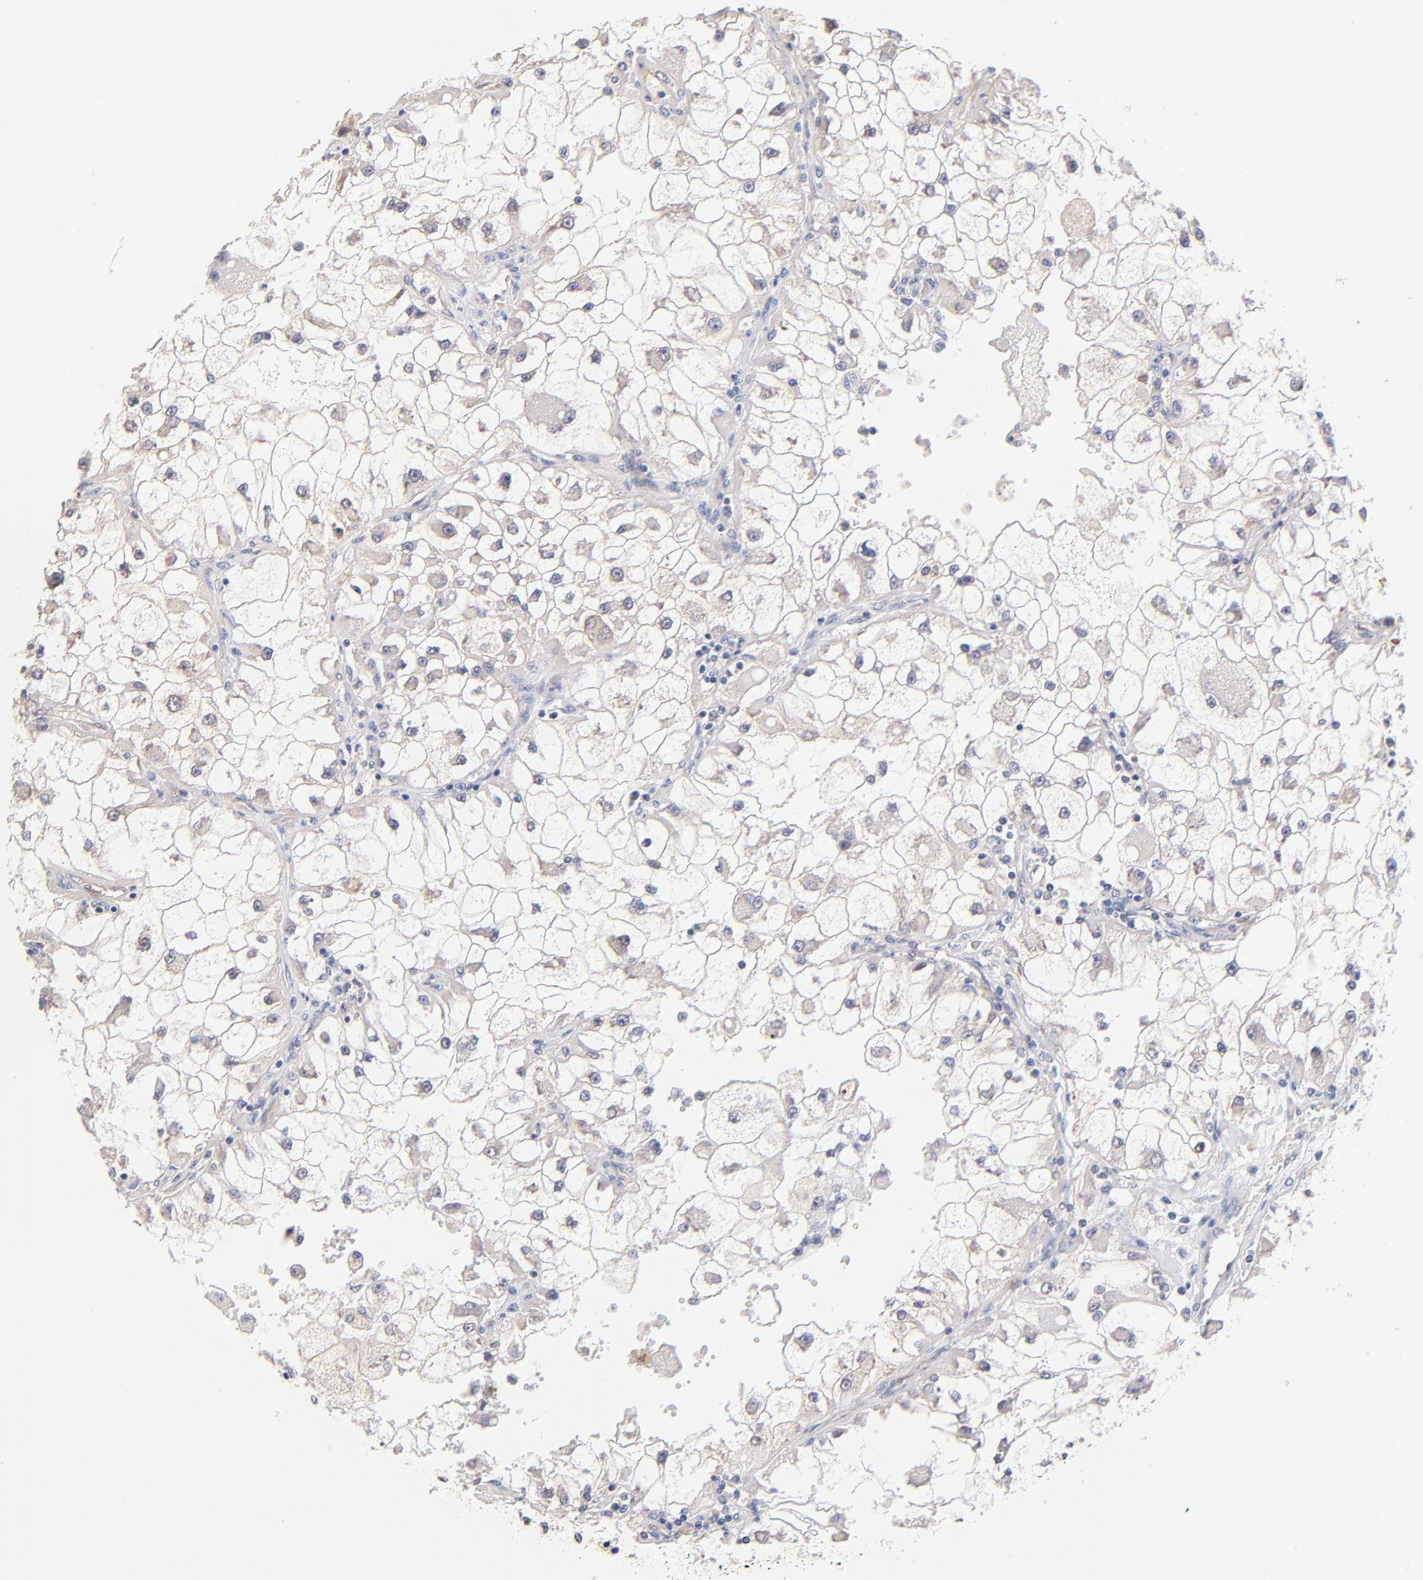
{"staining": {"intensity": "negative", "quantity": "none", "location": "none"}, "tissue": "renal cancer", "cell_type": "Tumor cells", "image_type": "cancer", "snomed": [{"axis": "morphology", "description": "Adenocarcinoma, NOS"}, {"axis": "topography", "description": "Kidney"}], "caption": "DAB (3,3'-diaminobenzidine) immunohistochemical staining of renal cancer (adenocarcinoma) shows no significant positivity in tumor cells.", "gene": "TXNL1", "patient": {"sex": "female", "age": 73}}